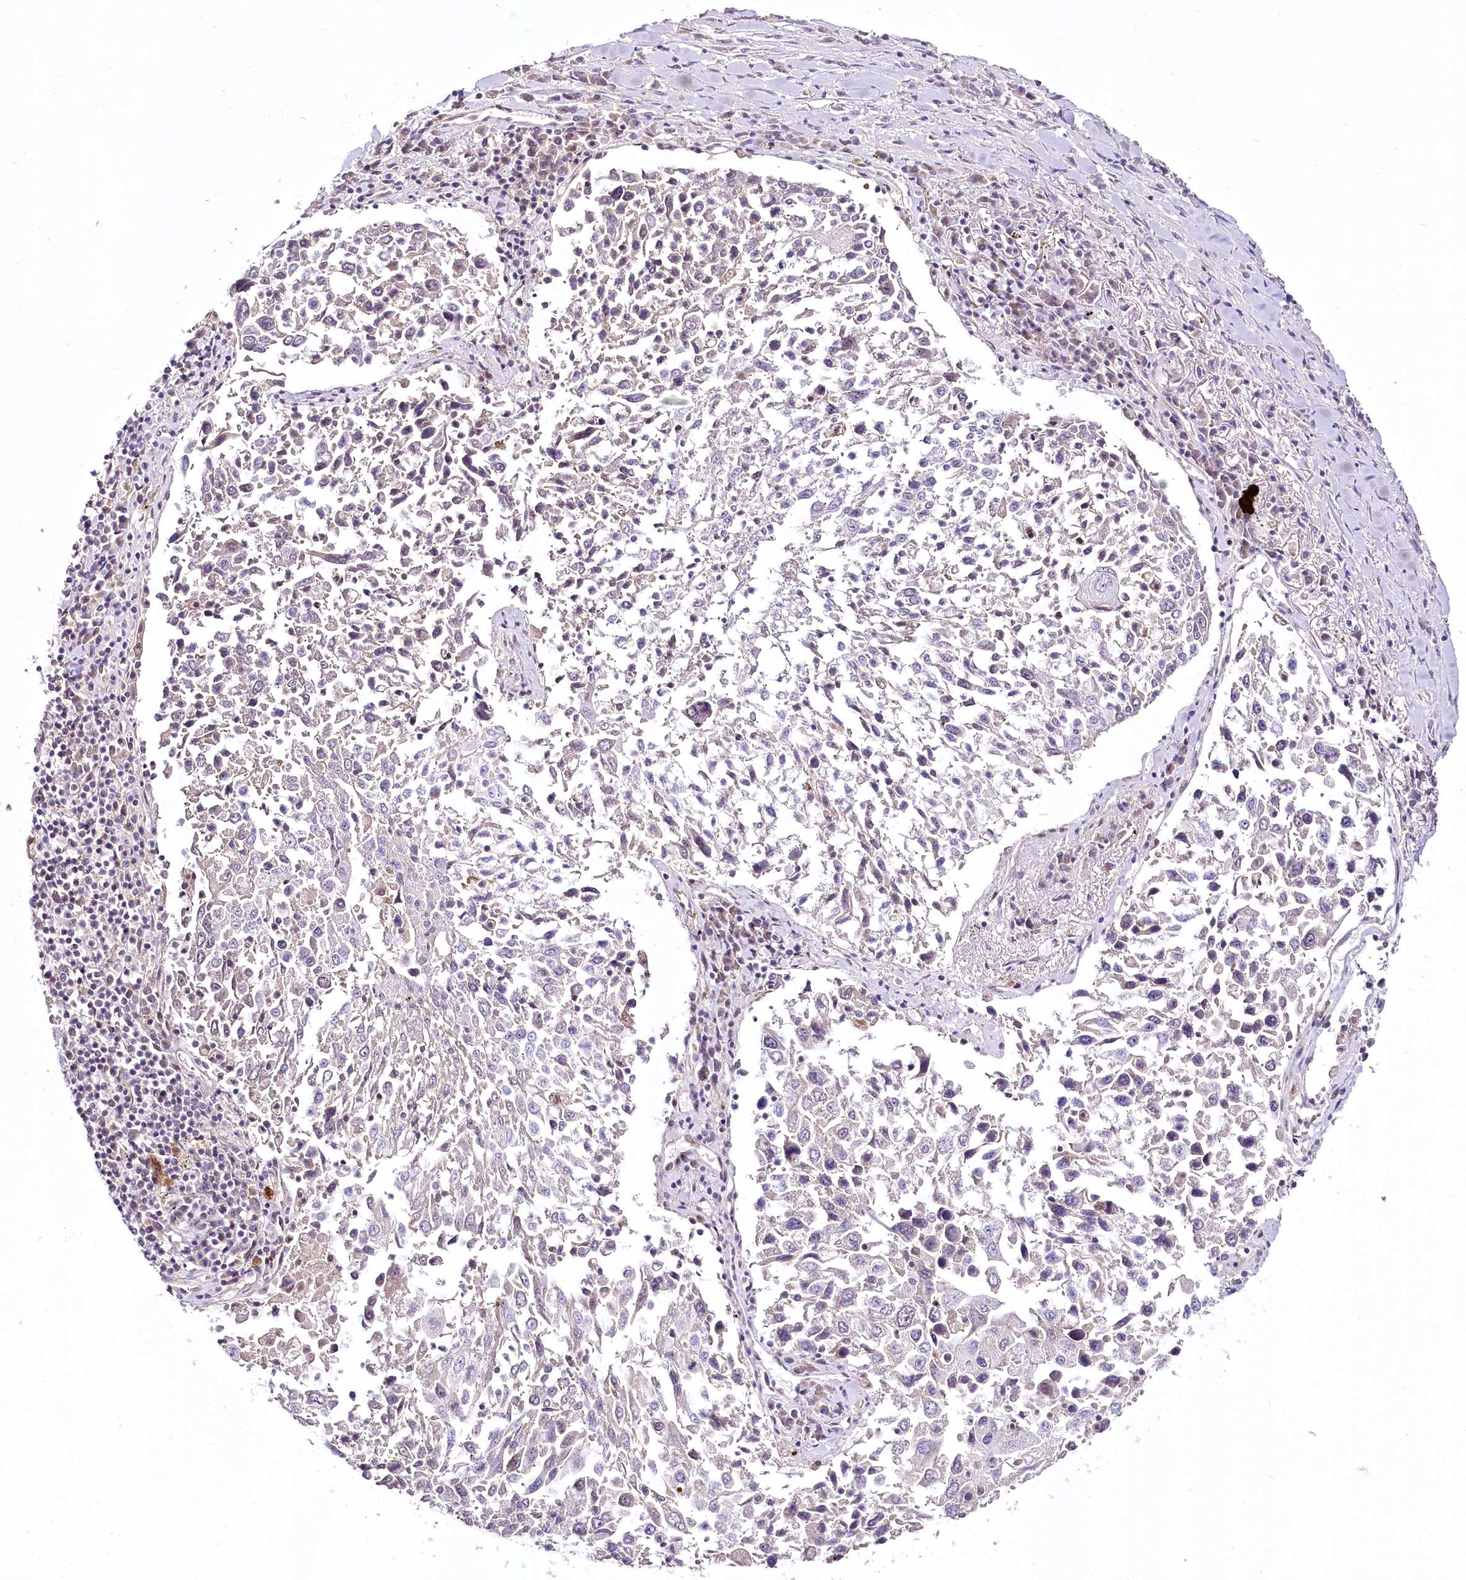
{"staining": {"intensity": "negative", "quantity": "none", "location": "none"}, "tissue": "lung cancer", "cell_type": "Tumor cells", "image_type": "cancer", "snomed": [{"axis": "morphology", "description": "Squamous cell carcinoma, NOS"}, {"axis": "topography", "description": "Lung"}], "caption": "High magnification brightfield microscopy of squamous cell carcinoma (lung) stained with DAB (3,3'-diaminobenzidine) (brown) and counterstained with hematoxylin (blue): tumor cells show no significant positivity.", "gene": "VWA5A", "patient": {"sex": "male", "age": 65}}